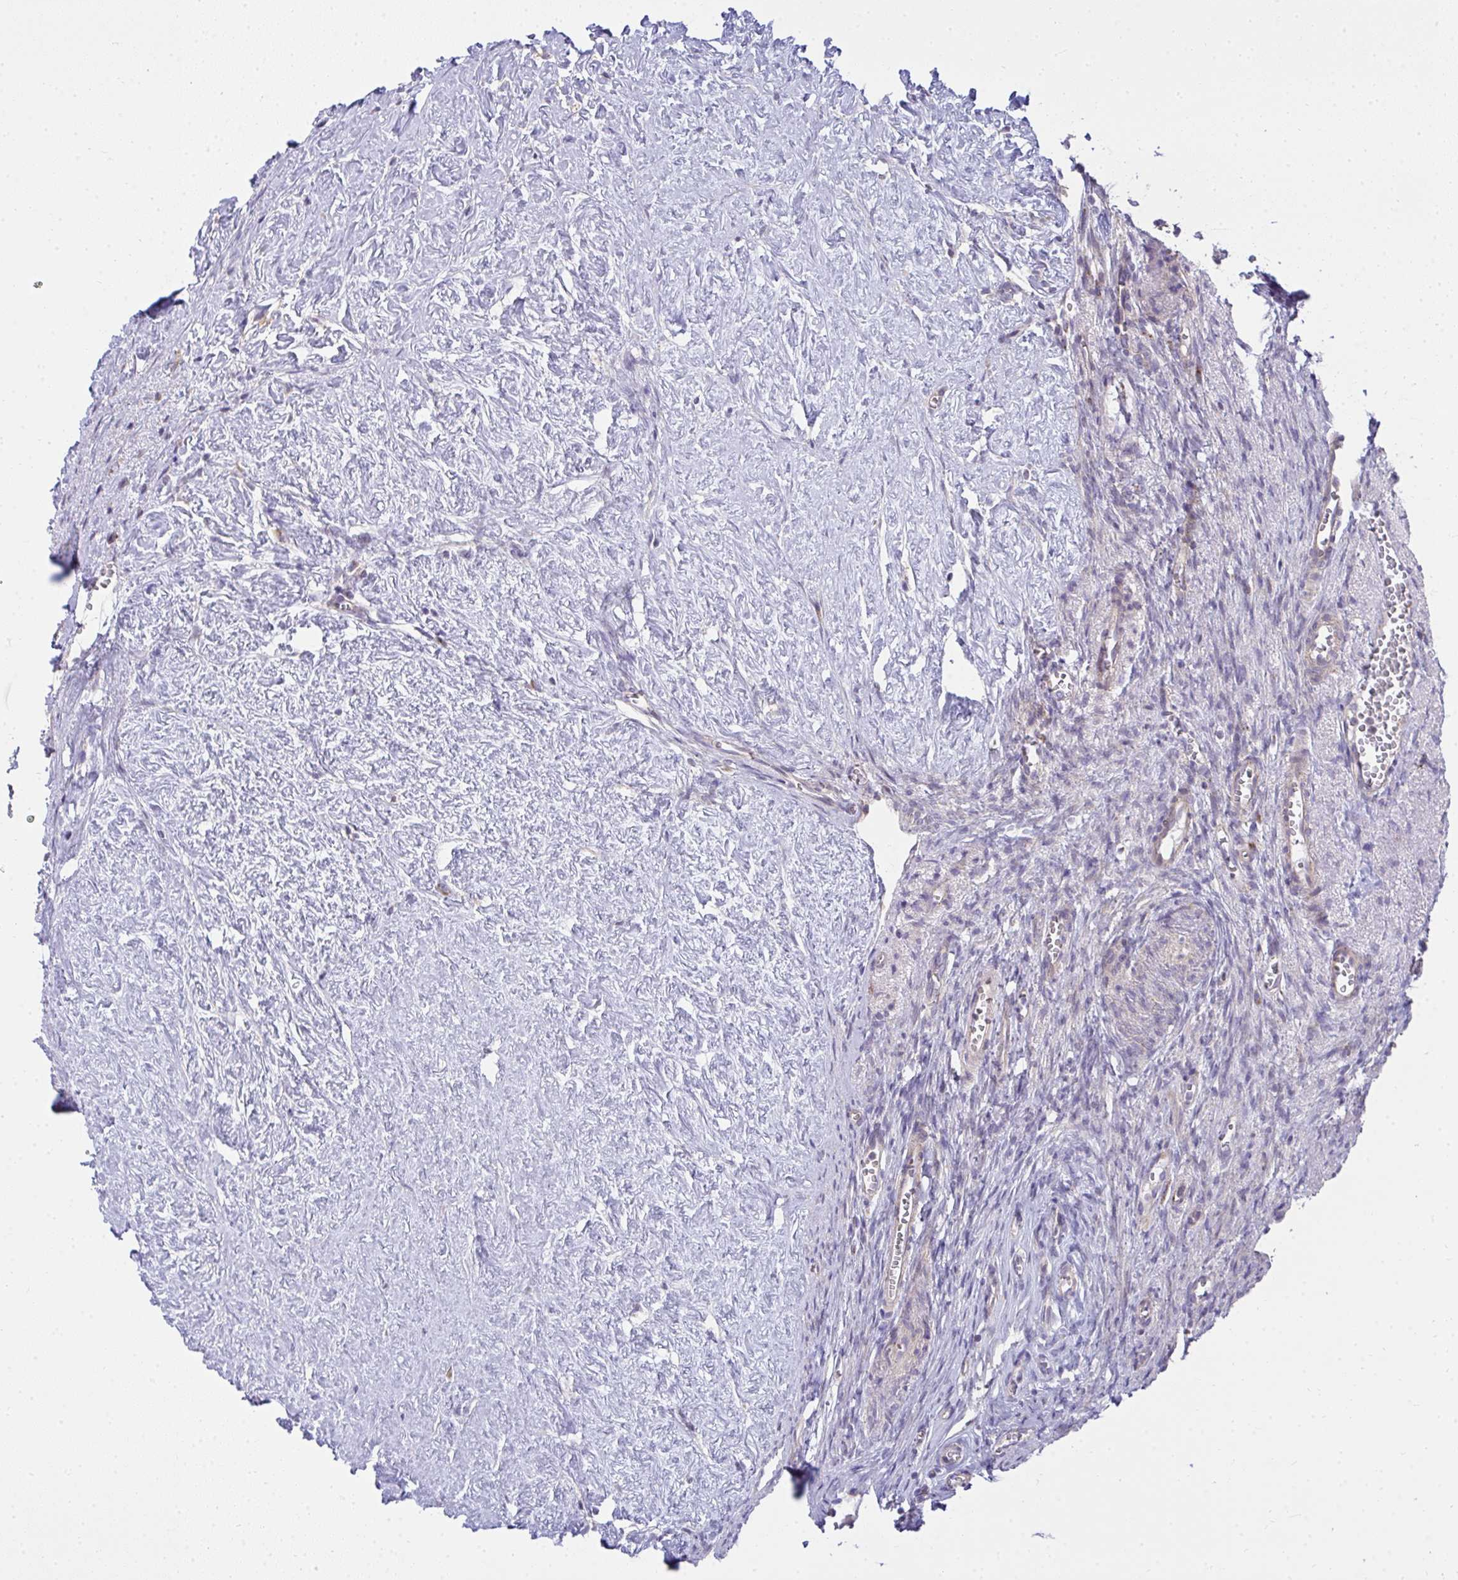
{"staining": {"intensity": "negative", "quantity": "none", "location": "none"}, "tissue": "ovary", "cell_type": "Ovarian stroma cells", "image_type": "normal", "snomed": [{"axis": "morphology", "description": "Normal tissue, NOS"}, {"axis": "topography", "description": "Ovary"}], "caption": "IHC image of normal human ovary stained for a protein (brown), which exhibits no expression in ovarian stroma cells. The staining is performed using DAB (3,3'-diaminobenzidine) brown chromogen with nuclei counter-stained in using hematoxylin.", "gene": "SRRM4", "patient": {"sex": "female", "age": 41}}